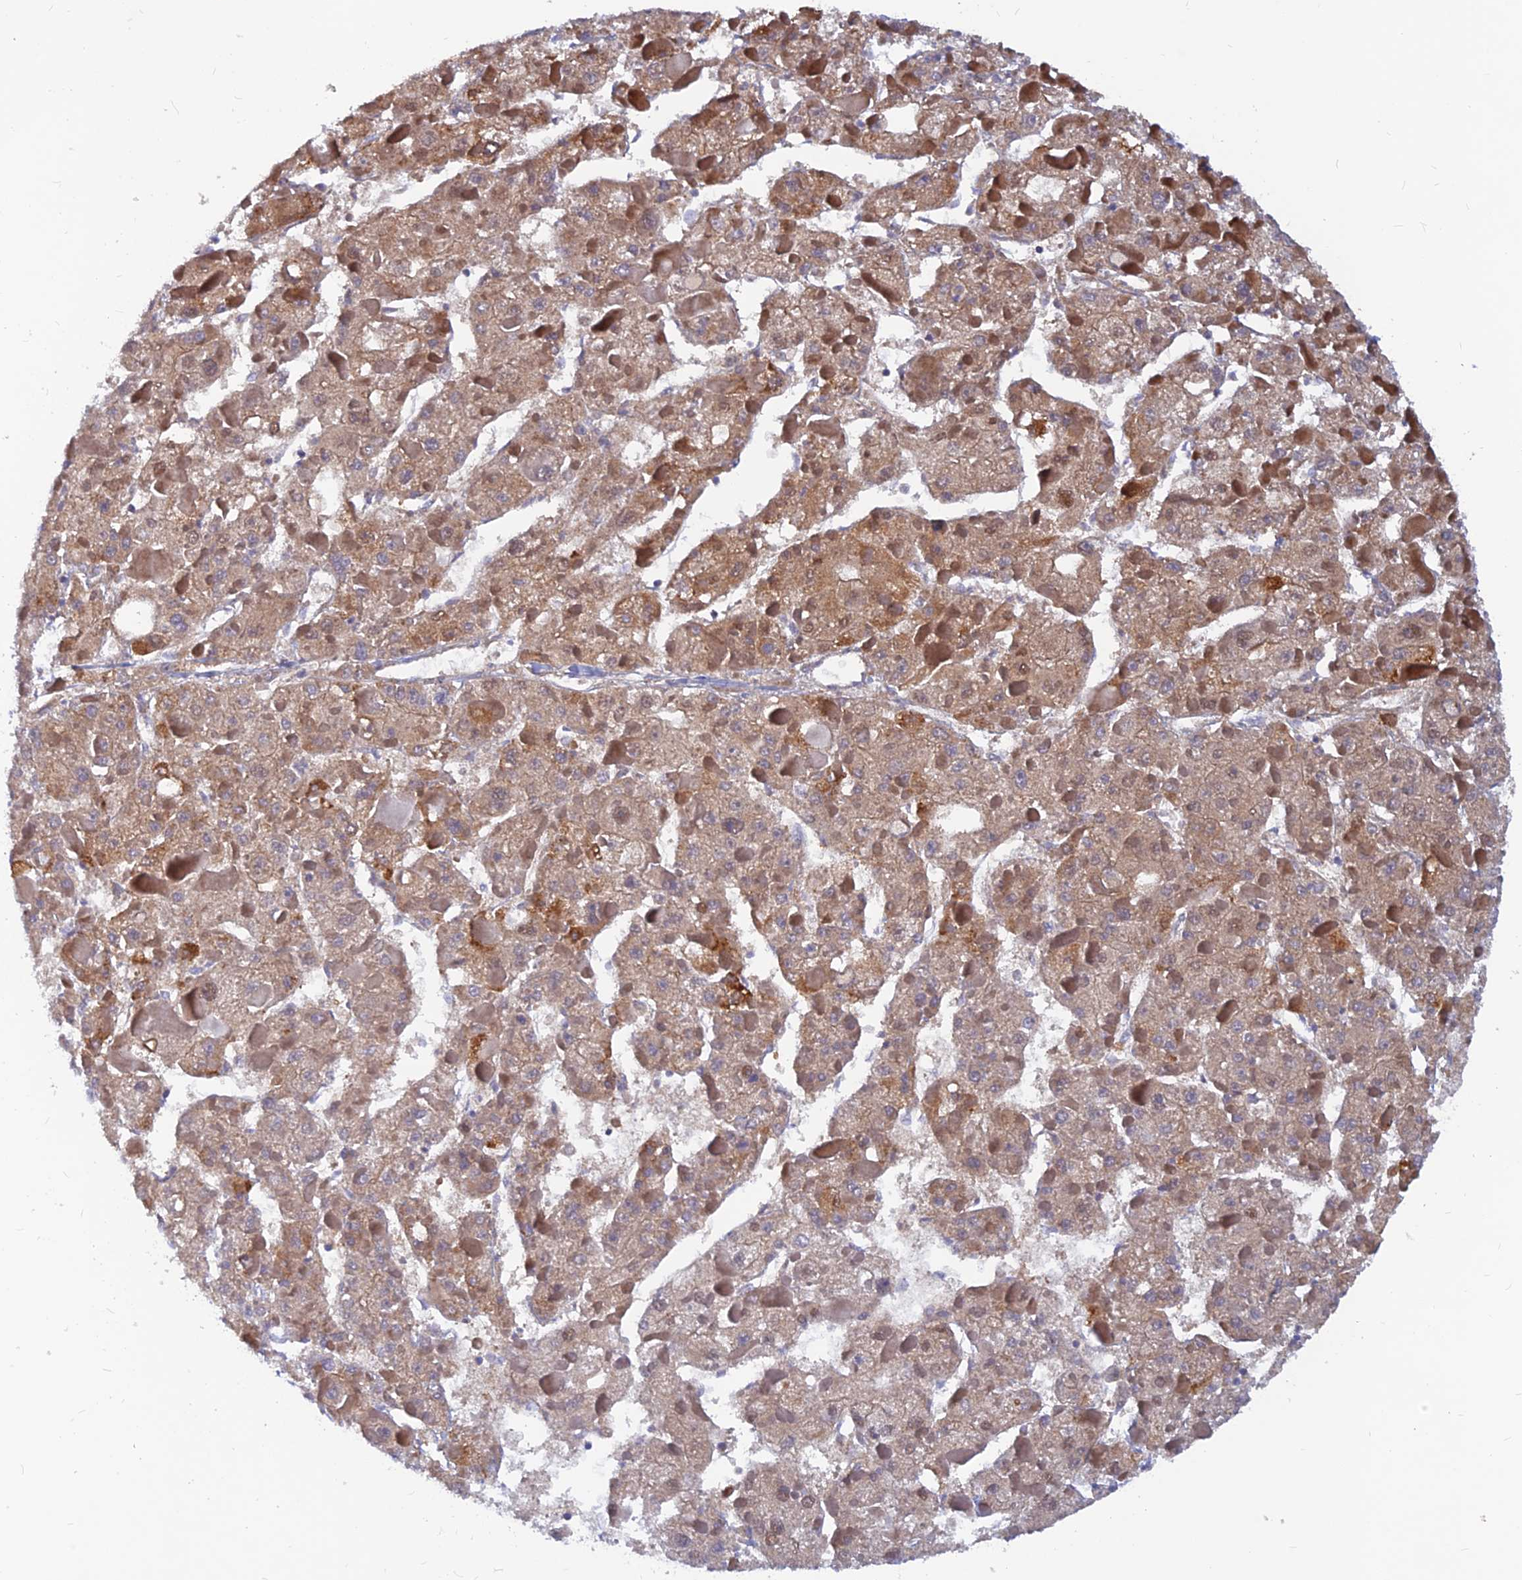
{"staining": {"intensity": "moderate", "quantity": ">75%", "location": "cytoplasmic/membranous,nuclear"}, "tissue": "liver cancer", "cell_type": "Tumor cells", "image_type": "cancer", "snomed": [{"axis": "morphology", "description": "Carcinoma, Hepatocellular, NOS"}, {"axis": "topography", "description": "Liver"}], "caption": "An immunohistochemistry (IHC) micrograph of neoplastic tissue is shown. Protein staining in brown labels moderate cytoplasmic/membranous and nuclear positivity in liver cancer within tumor cells. The protein is stained brown, and the nuclei are stained in blue (DAB (3,3'-diaminobenzidine) IHC with brightfield microscopy, high magnification).", "gene": "DNAJC16", "patient": {"sex": "female", "age": 73}}